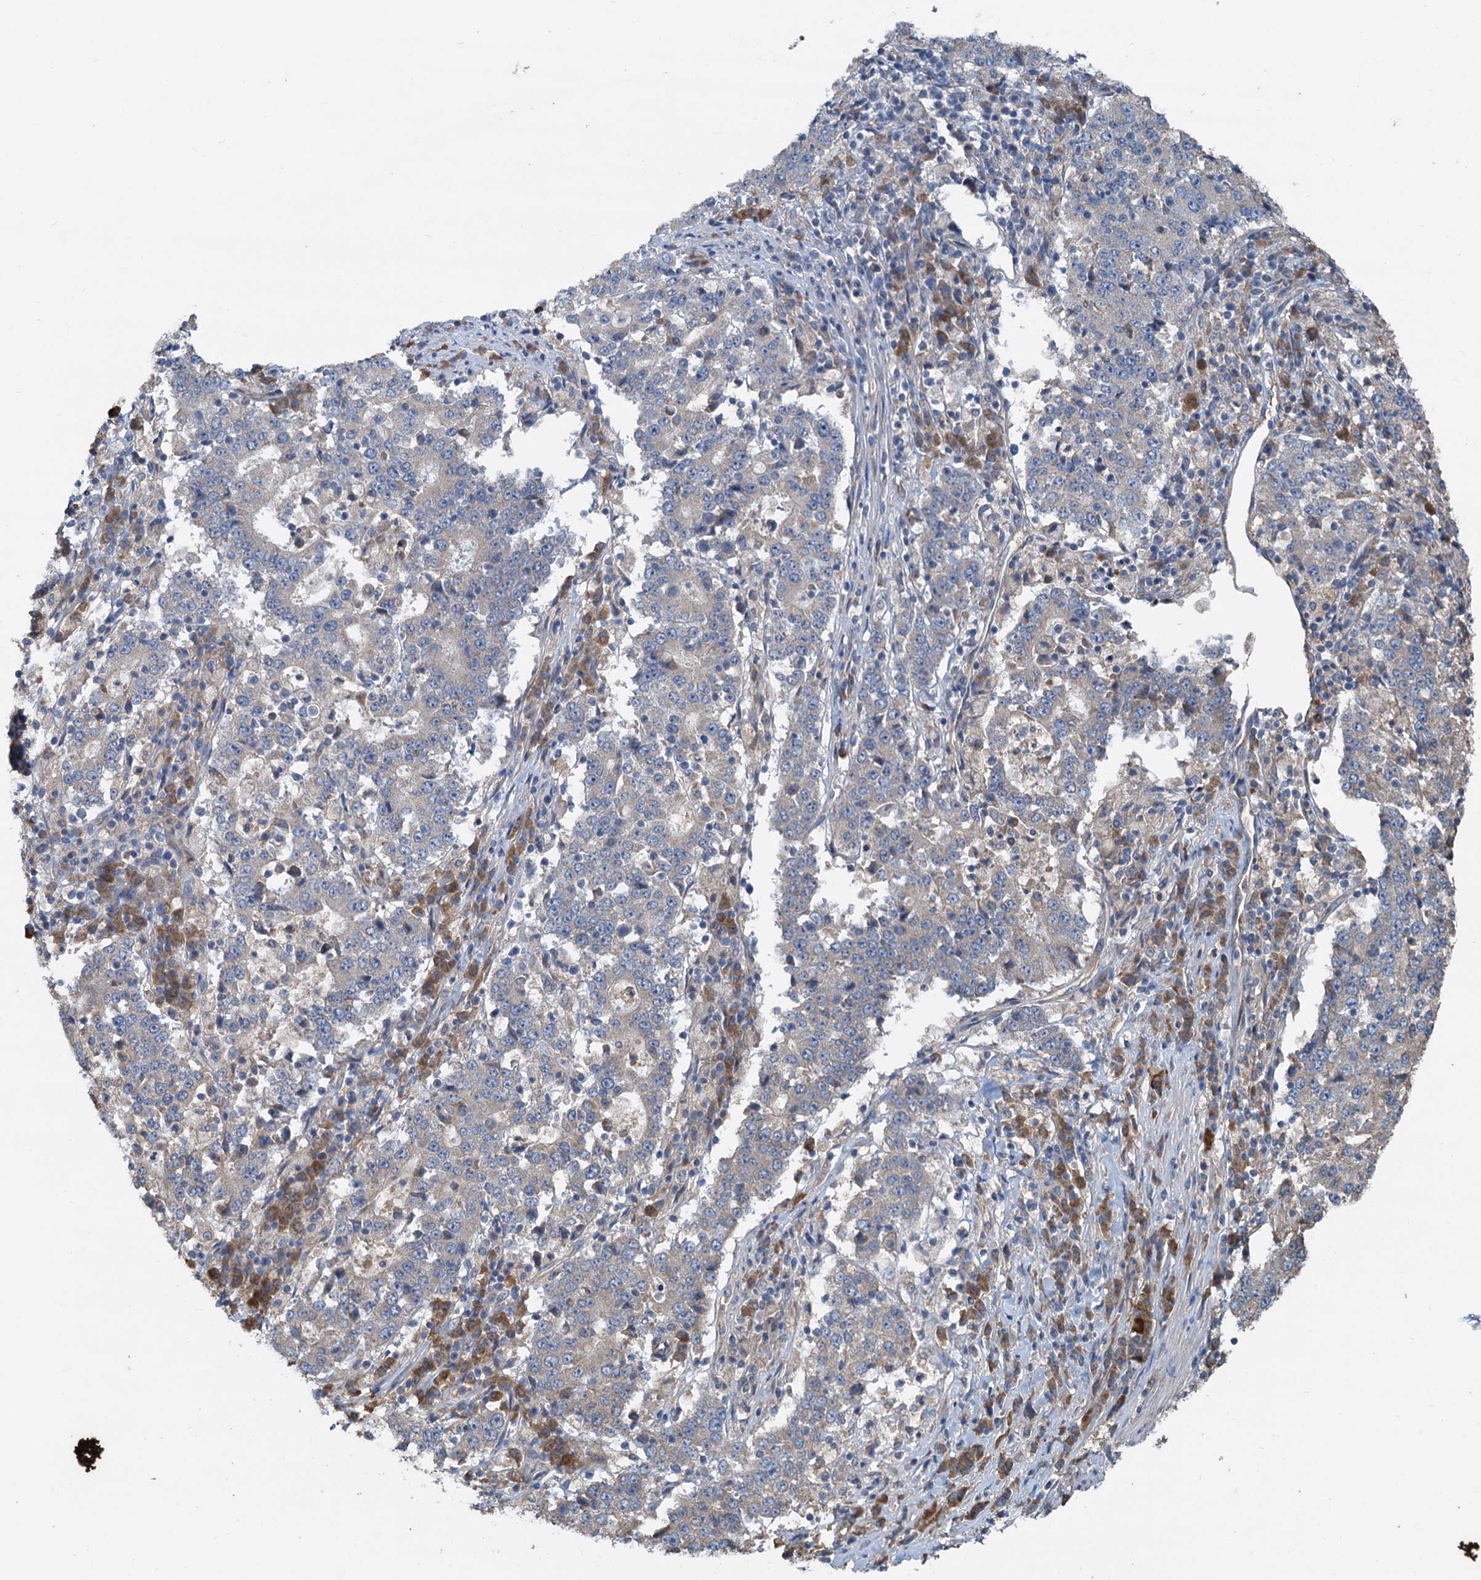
{"staining": {"intensity": "negative", "quantity": "none", "location": "none"}, "tissue": "stomach cancer", "cell_type": "Tumor cells", "image_type": "cancer", "snomed": [{"axis": "morphology", "description": "Adenocarcinoma, NOS"}, {"axis": "topography", "description": "Stomach"}], "caption": "Immunohistochemical staining of stomach cancer displays no significant expression in tumor cells.", "gene": "HYI", "patient": {"sex": "male", "age": 59}}